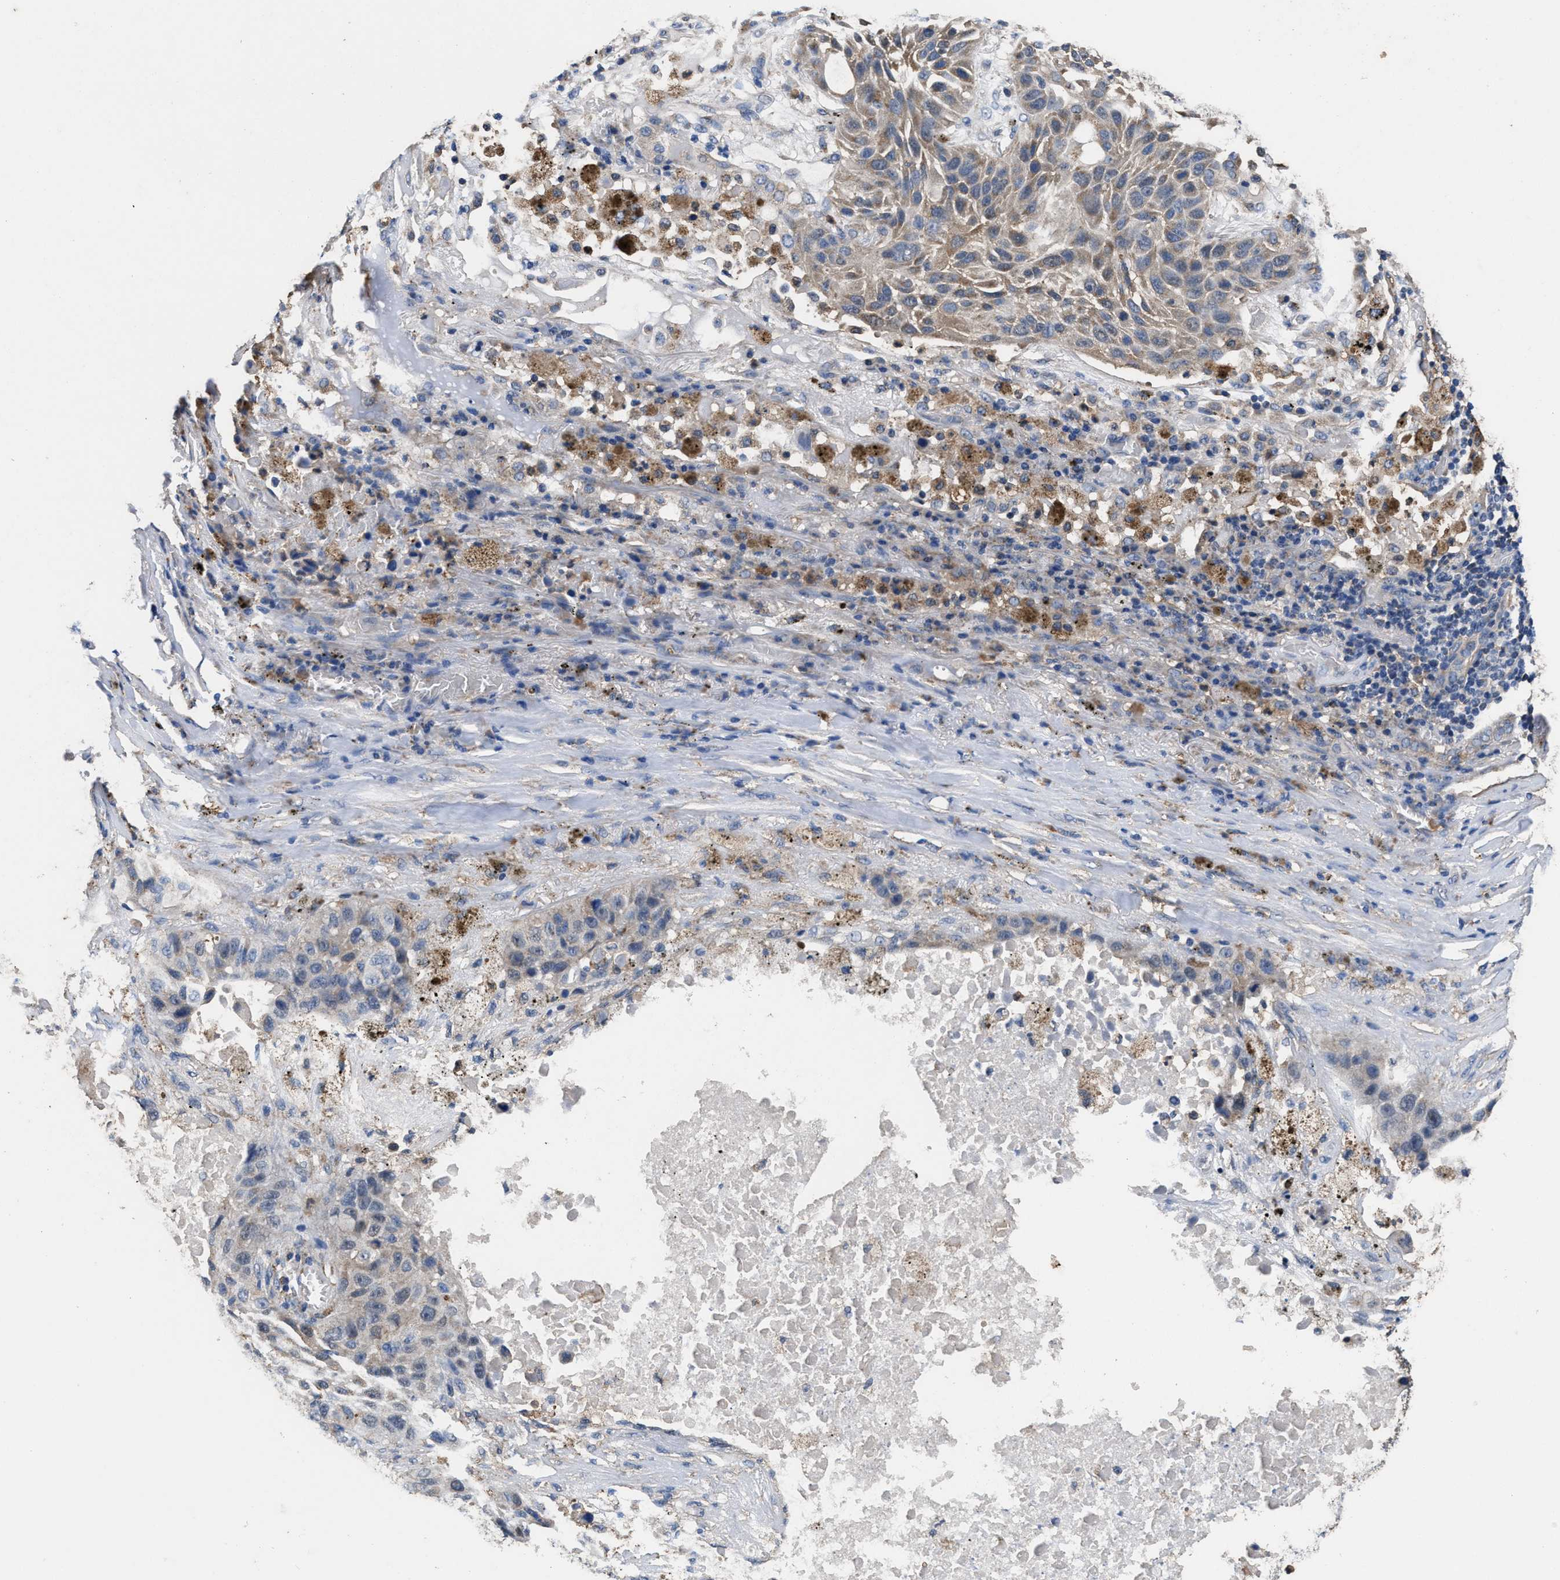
{"staining": {"intensity": "weak", "quantity": ">75%", "location": "cytoplasmic/membranous"}, "tissue": "lung cancer", "cell_type": "Tumor cells", "image_type": "cancer", "snomed": [{"axis": "morphology", "description": "Squamous cell carcinoma, NOS"}, {"axis": "topography", "description": "Lung"}], "caption": "Lung squamous cell carcinoma tissue demonstrates weak cytoplasmic/membranous staining in about >75% of tumor cells, visualized by immunohistochemistry.", "gene": "ACLY", "patient": {"sex": "male", "age": 57}}